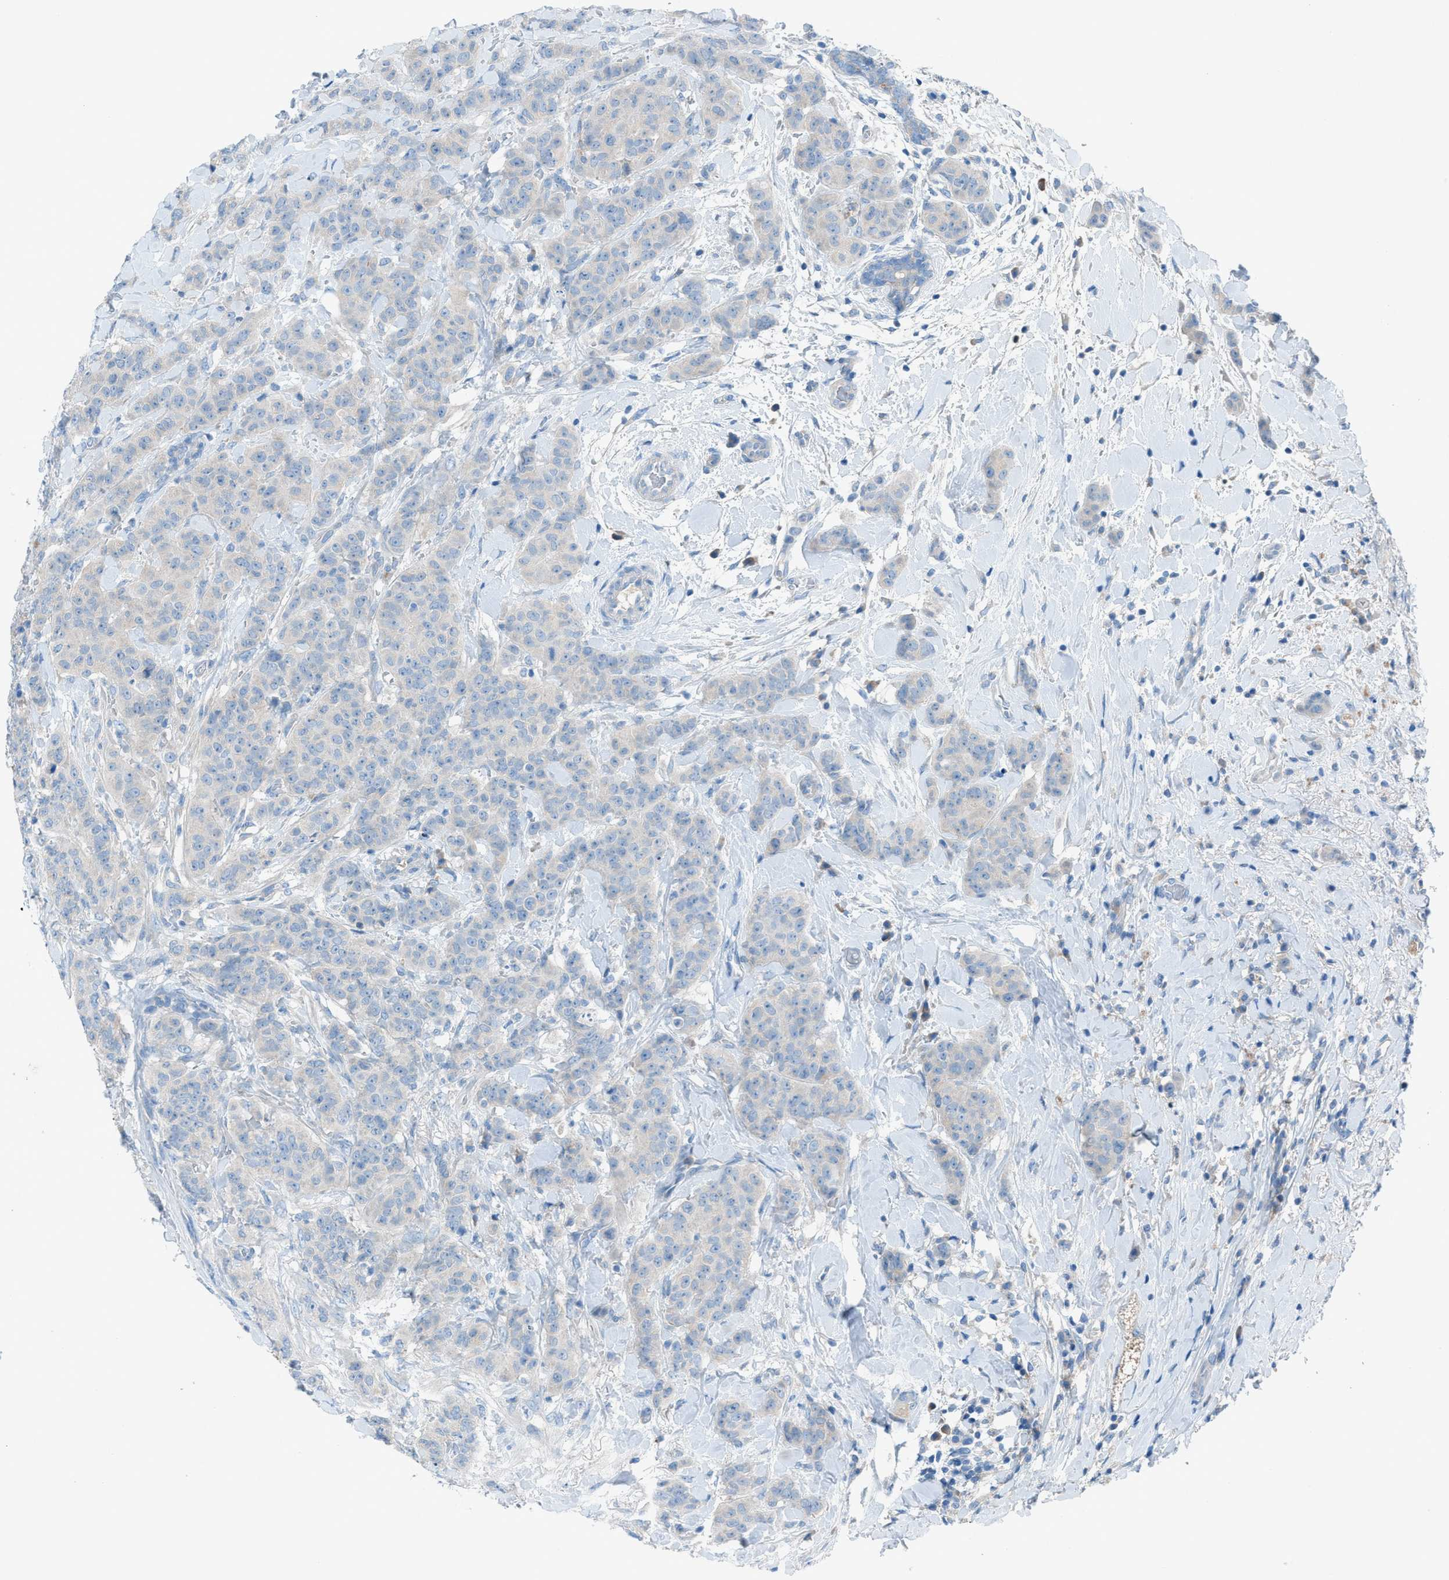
{"staining": {"intensity": "negative", "quantity": "none", "location": "none"}, "tissue": "breast cancer", "cell_type": "Tumor cells", "image_type": "cancer", "snomed": [{"axis": "morphology", "description": "Normal tissue, NOS"}, {"axis": "morphology", "description": "Duct carcinoma"}, {"axis": "topography", "description": "Breast"}], "caption": "IHC of invasive ductal carcinoma (breast) demonstrates no expression in tumor cells.", "gene": "C5AR2", "patient": {"sex": "female", "age": 40}}